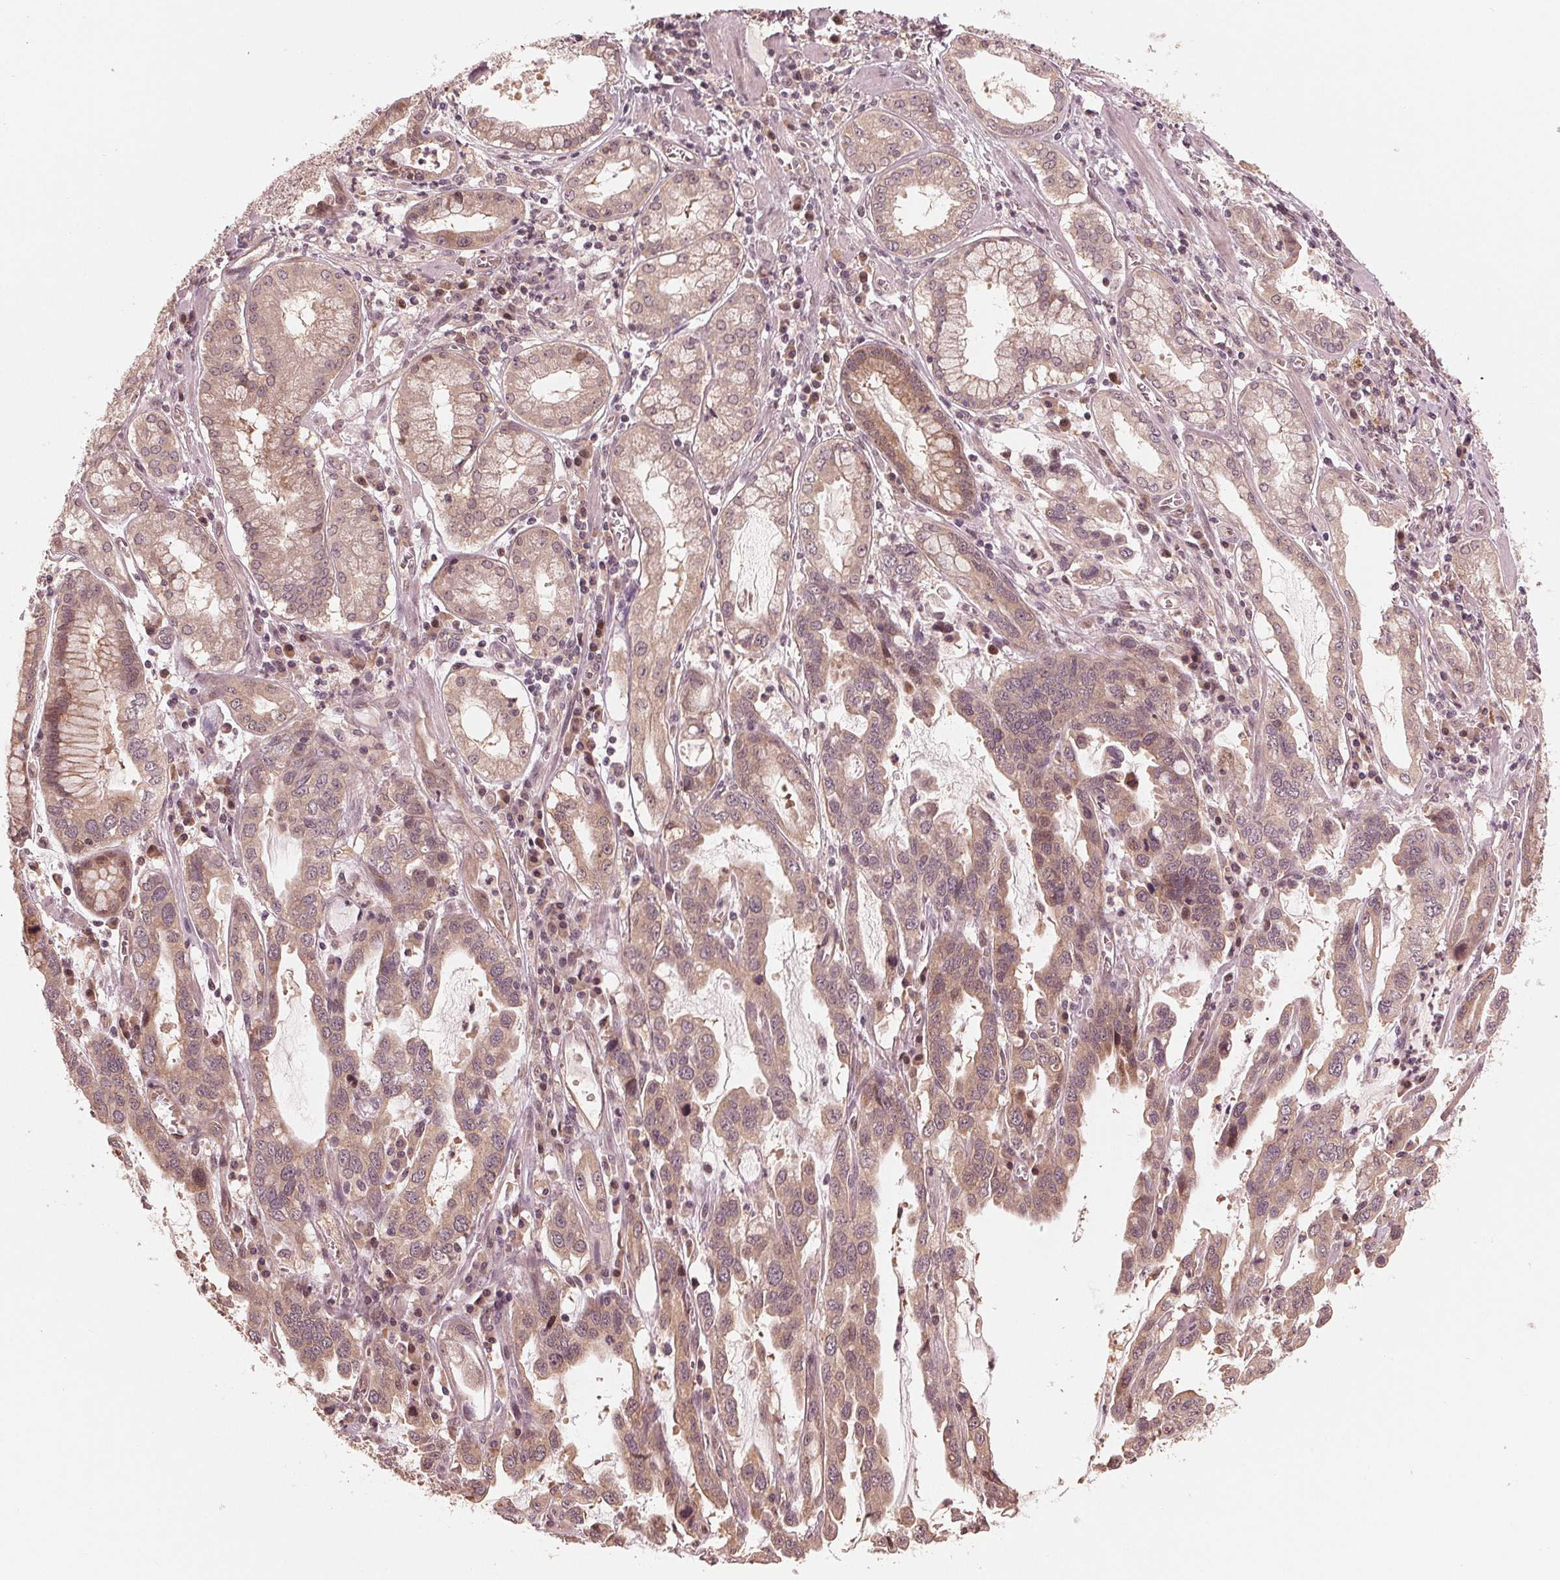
{"staining": {"intensity": "weak", "quantity": ">75%", "location": "cytoplasmic/membranous,nuclear"}, "tissue": "stomach cancer", "cell_type": "Tumor cells", "image_type": "cancer", "snomed": [{"axis": "morphology", "description": "Adenocarcinoma, NOS"}, {"axis": "topography", "description": "Stomach, lower"}], "caption": "Stomach adenocarcinoma tissue shows weak cytoplasmic/membranous and nuclear positivity in approximately >75% of tumor cells, visualized by immunohistochemistry.", "gene": "ZNF471", "patient": {"sex": "female", "age": 76}}